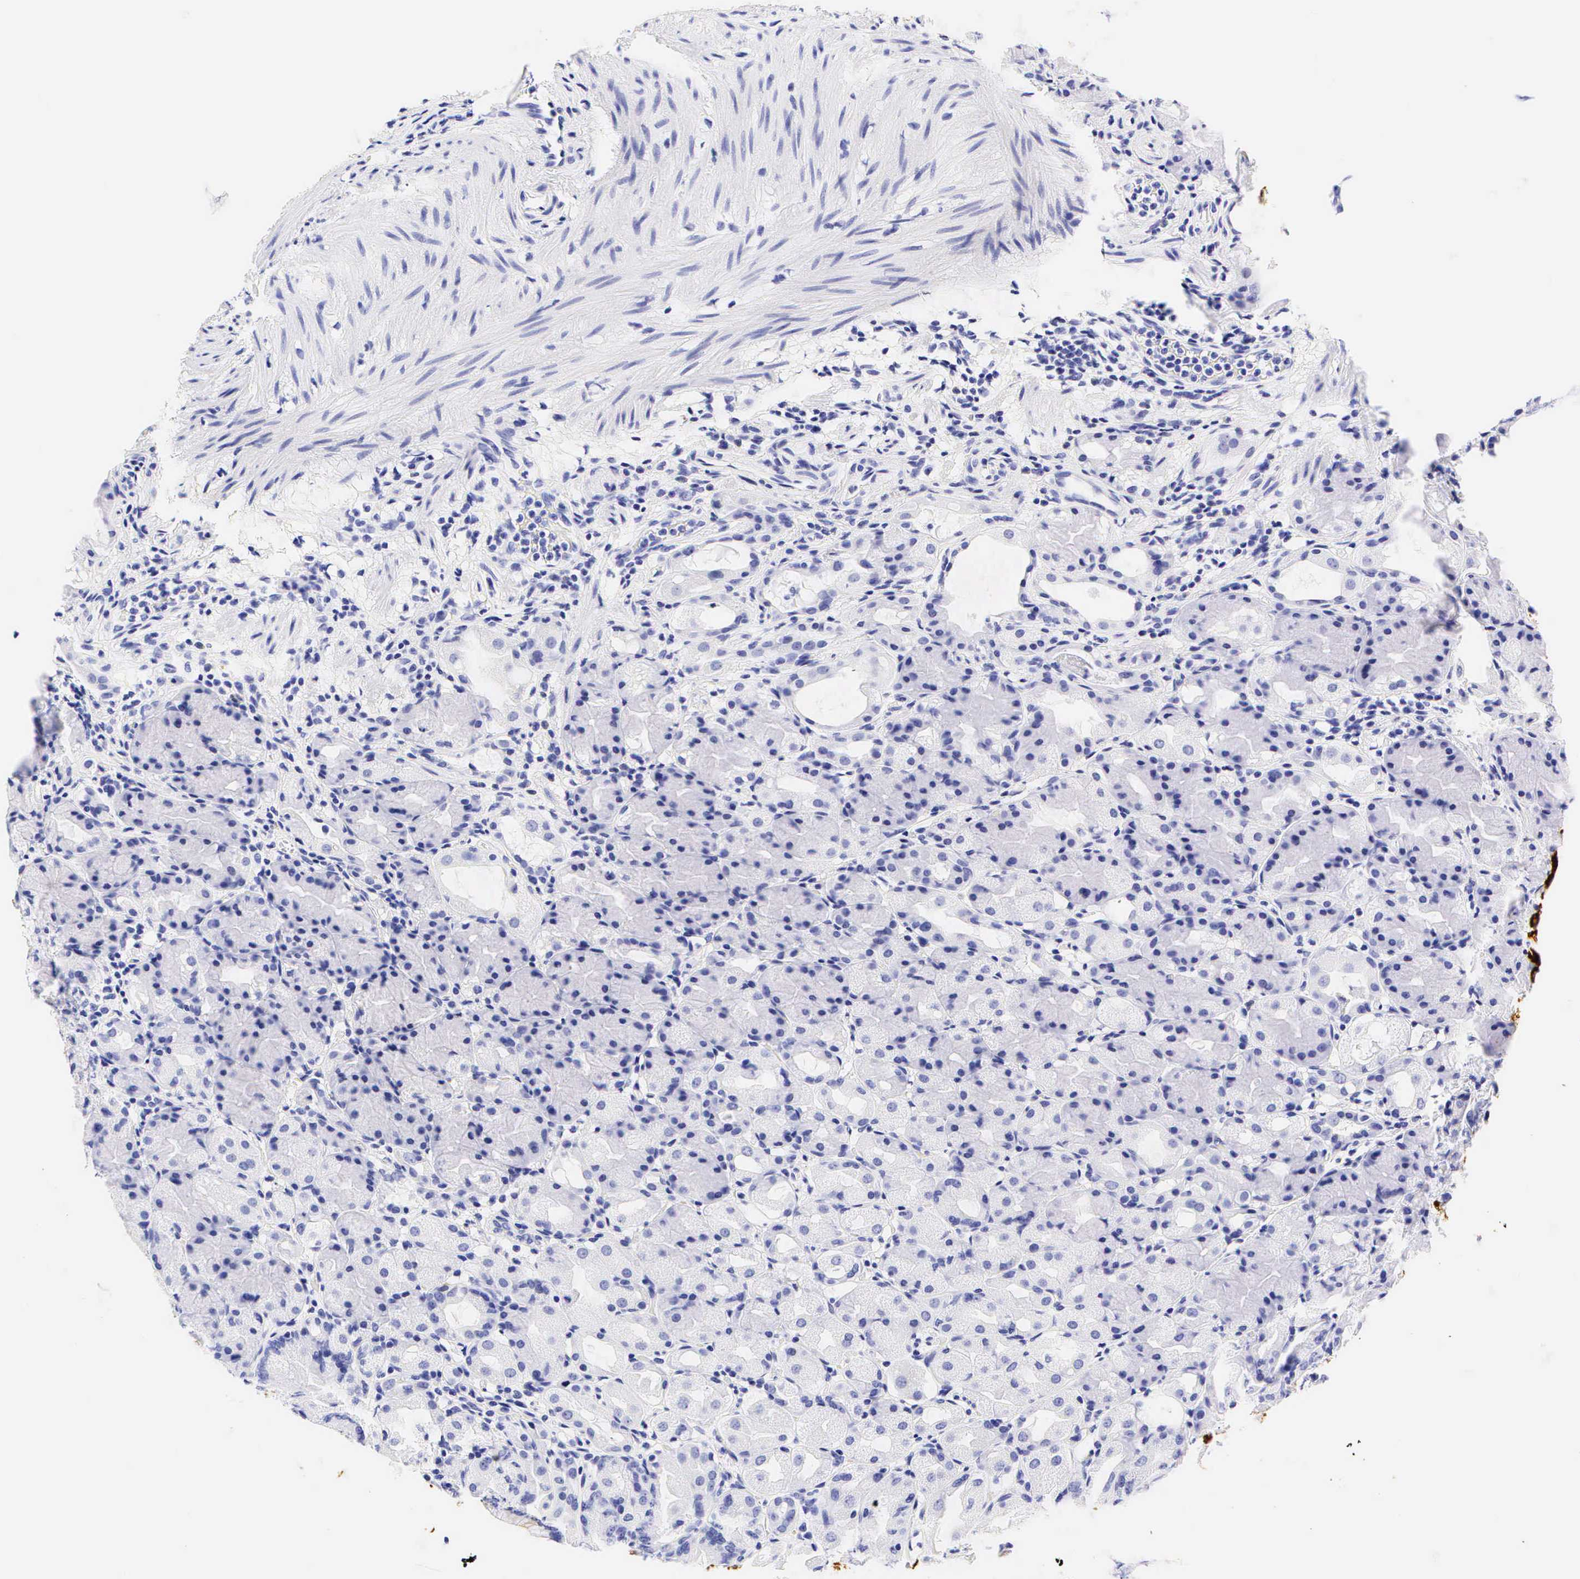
{"staining": {"intensity": "strong", "quantity": "25%-75%", "location": "cytoplasmic/membranous"}, "tissue": "stomach", "cell_type": "Glandular cells", "image_type": "normal", "snomed": [{"axis": "morphology", "description": "Normal tissue, NOS"}, {"axis": "topography", "description": "Stomach, upper"}], "caption": "A micrograph showing strong cytoplasmic/membranous staining in about 25%-75% of glandular cells in normal stomach, as visualized by brown immunohistochemical staining.", "gene": "KRT20", "patient": {"sex": "female", "age": 75}}